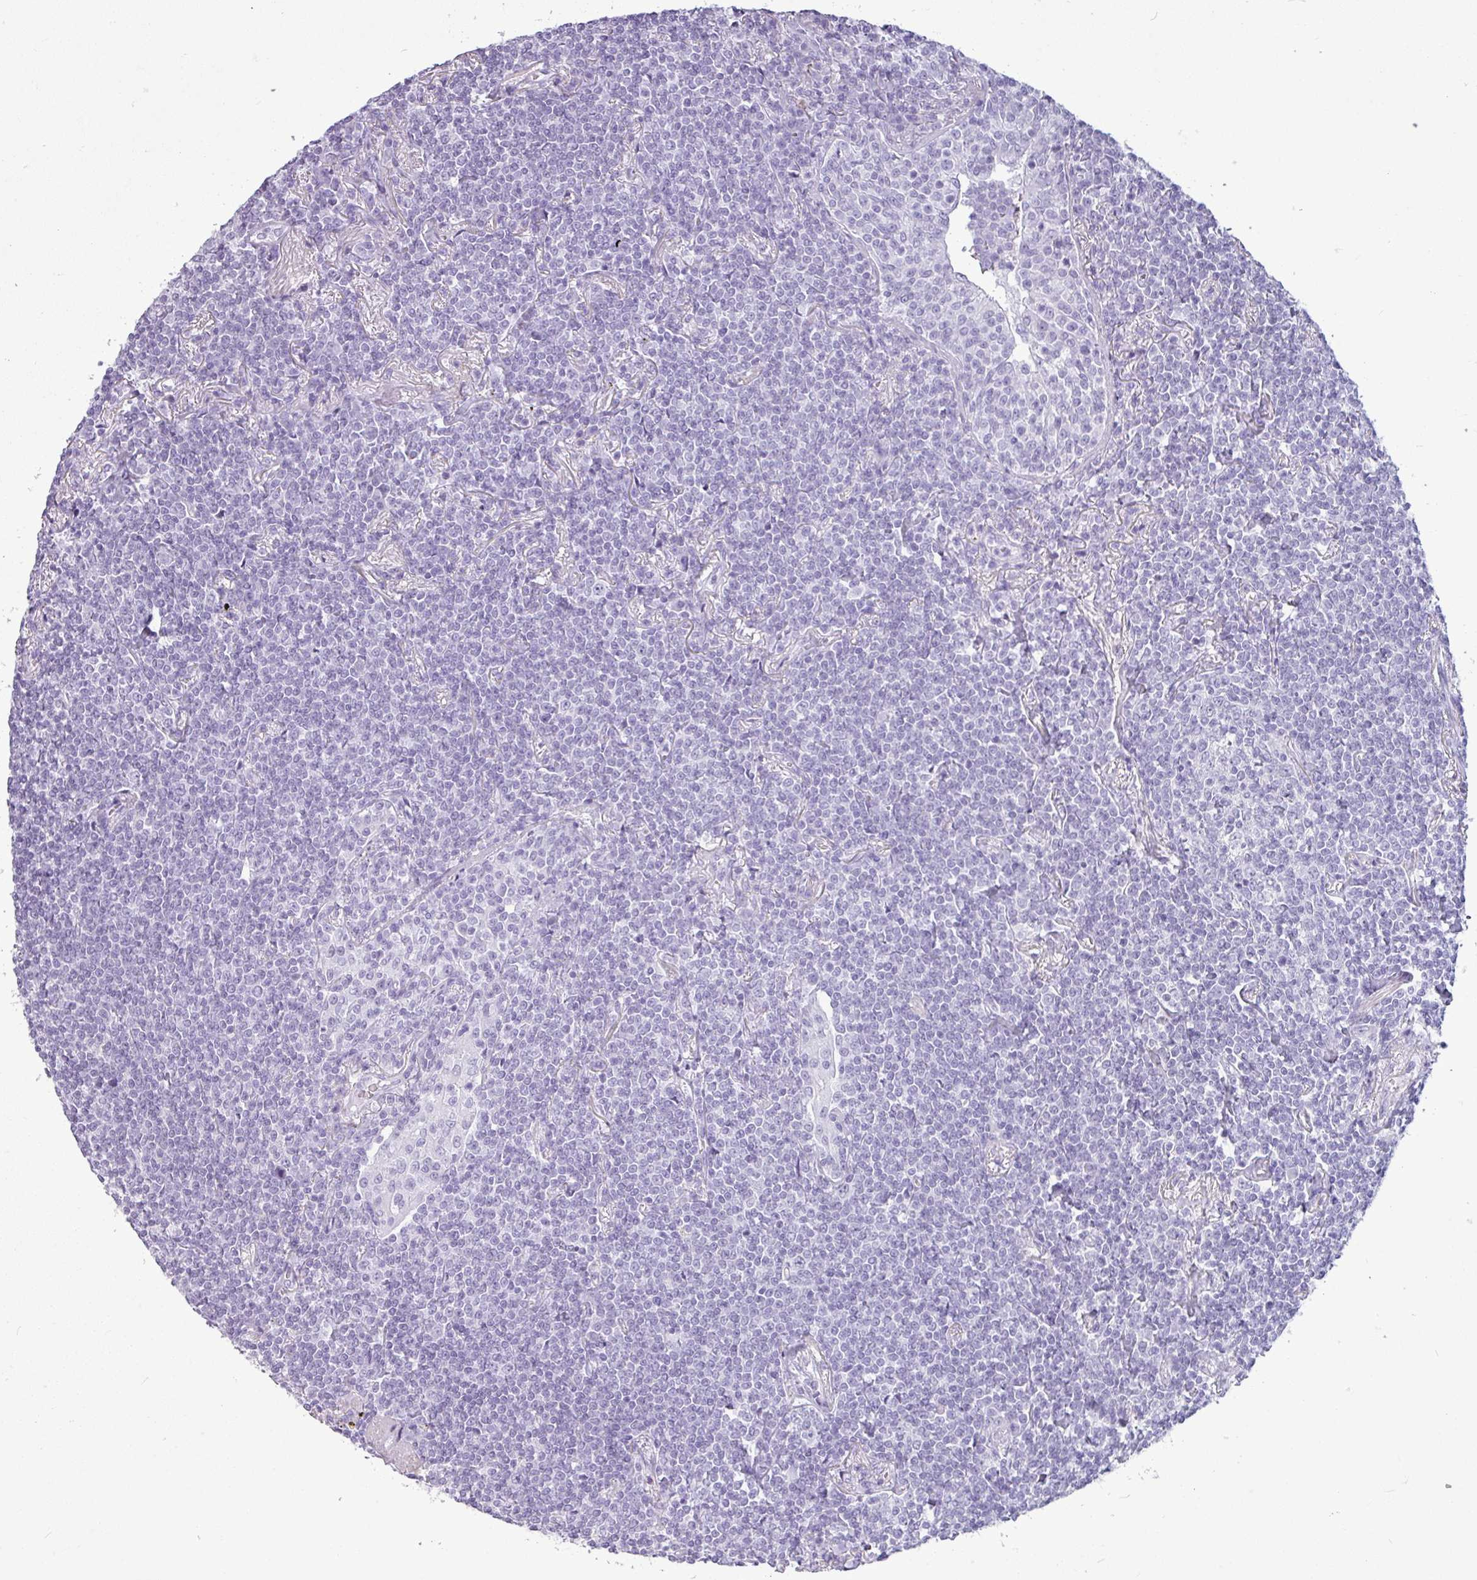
{"staining": {"intensity": "negative", "quantity": "none", "location": "none"}, "tissue": "lymphoma", "cell_type": "Tumor cells", "image_type": "cancer", "snomed": [{"axis": "morphology", "description": "Malignant lymphoma, non-Hodgkin's type, Low grade"}, {"axis": "topography", "description": "Lung"}], "caption": "Photomicrograph shows no protein positivity in tumor cells of lymphoma tissue.", "gene": "AMY1B", "patient": {"sex": "female", "age": 71}}